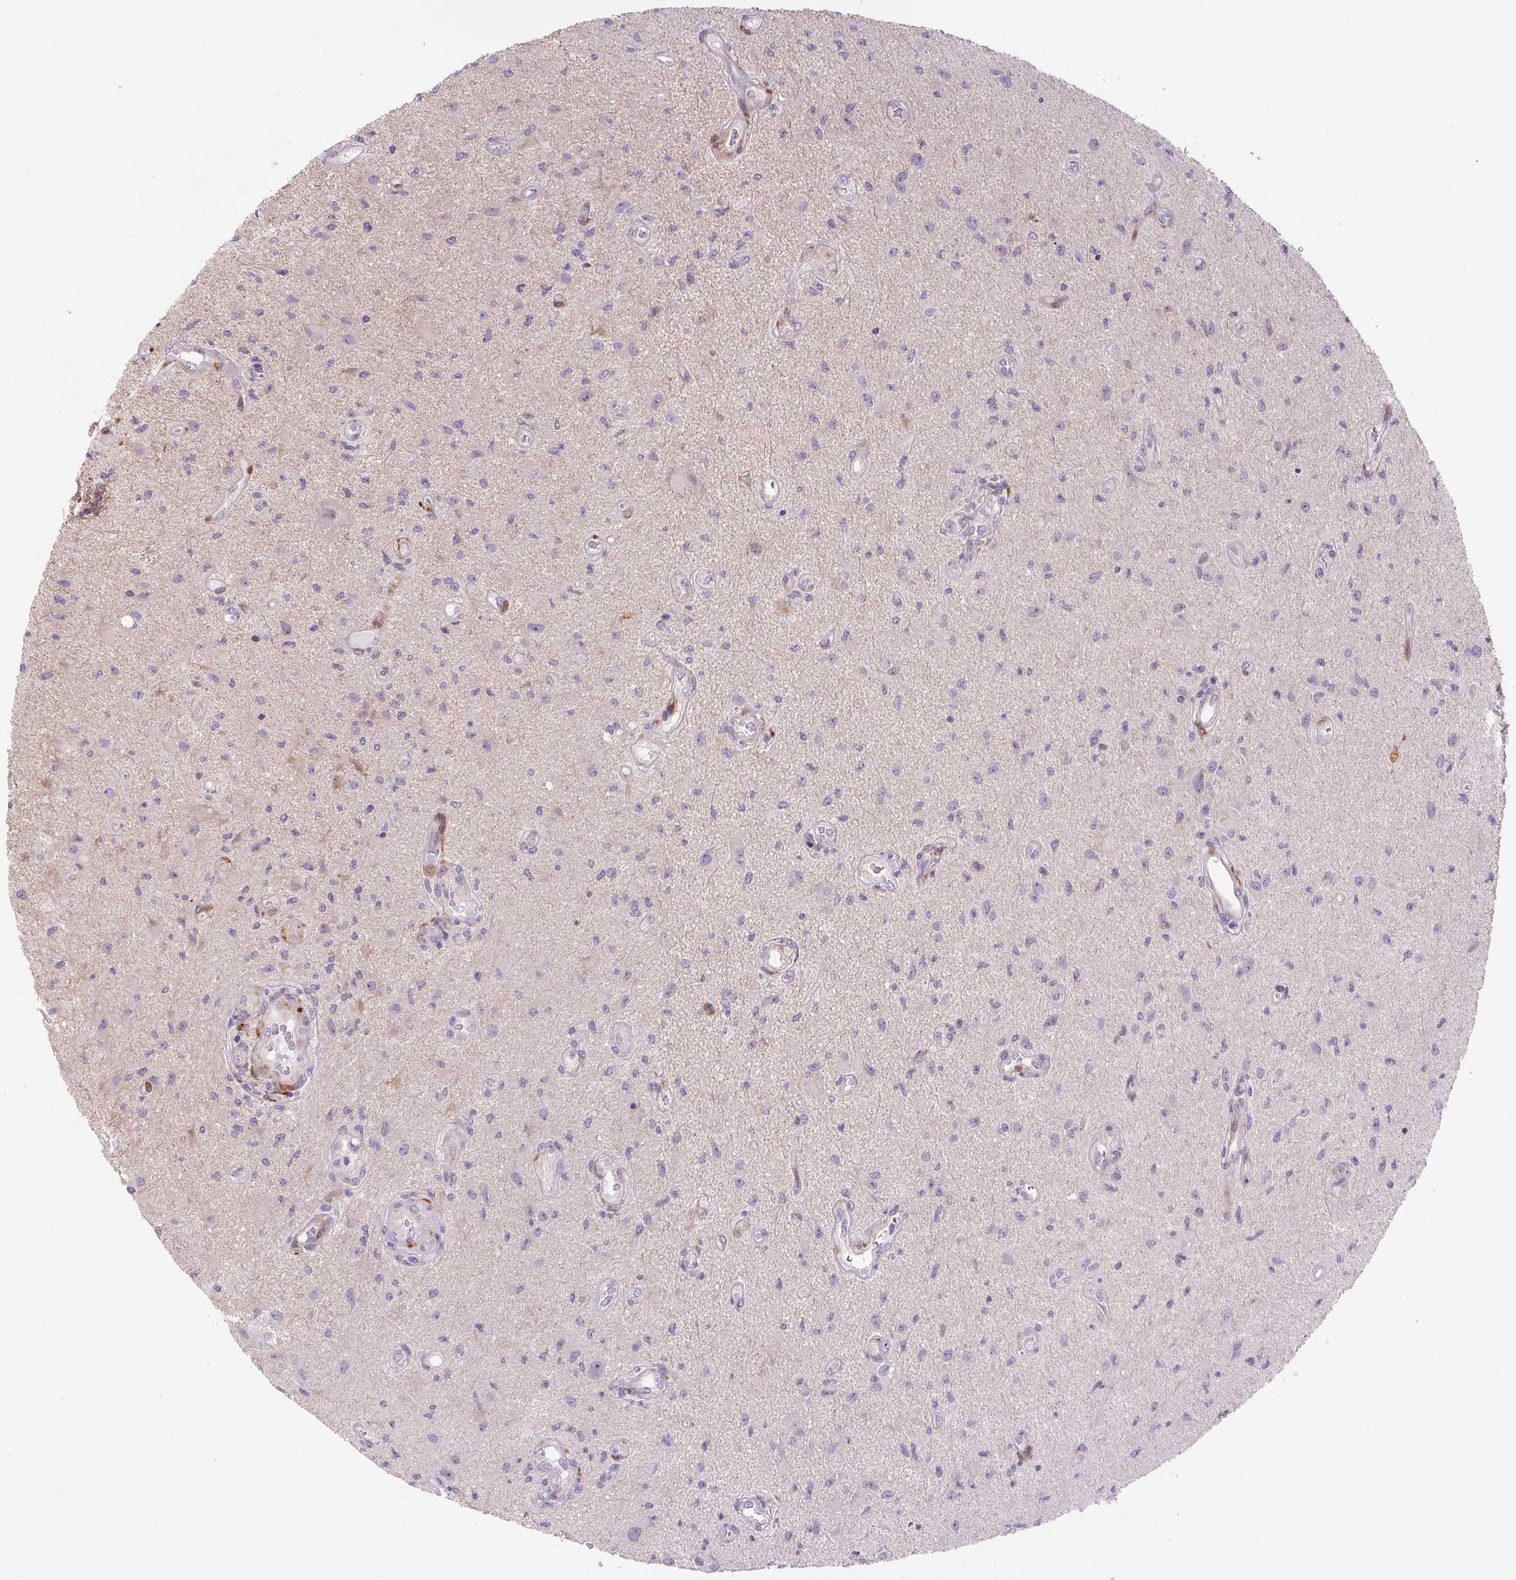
{"staining": {"intensity": "negative", "quantity": "none", "location": "none"}, "tissue": "glioma", "cell_type": "Tumor cells", "image_type": "cancer", "snomed": [{"axis": "morphology", "description": "Glioma, malignant, High grade"}, {"axis": "topography", "description": "Brain"}], "caption": "Immunohistochemistry (IHC) histopathology image of human malignant glioma (high-grade) stained for a protein (brown), which exhibits no expression in tumor cells.", "gene": "DISP3", "patient": {"sex": "male", "age": 67}}